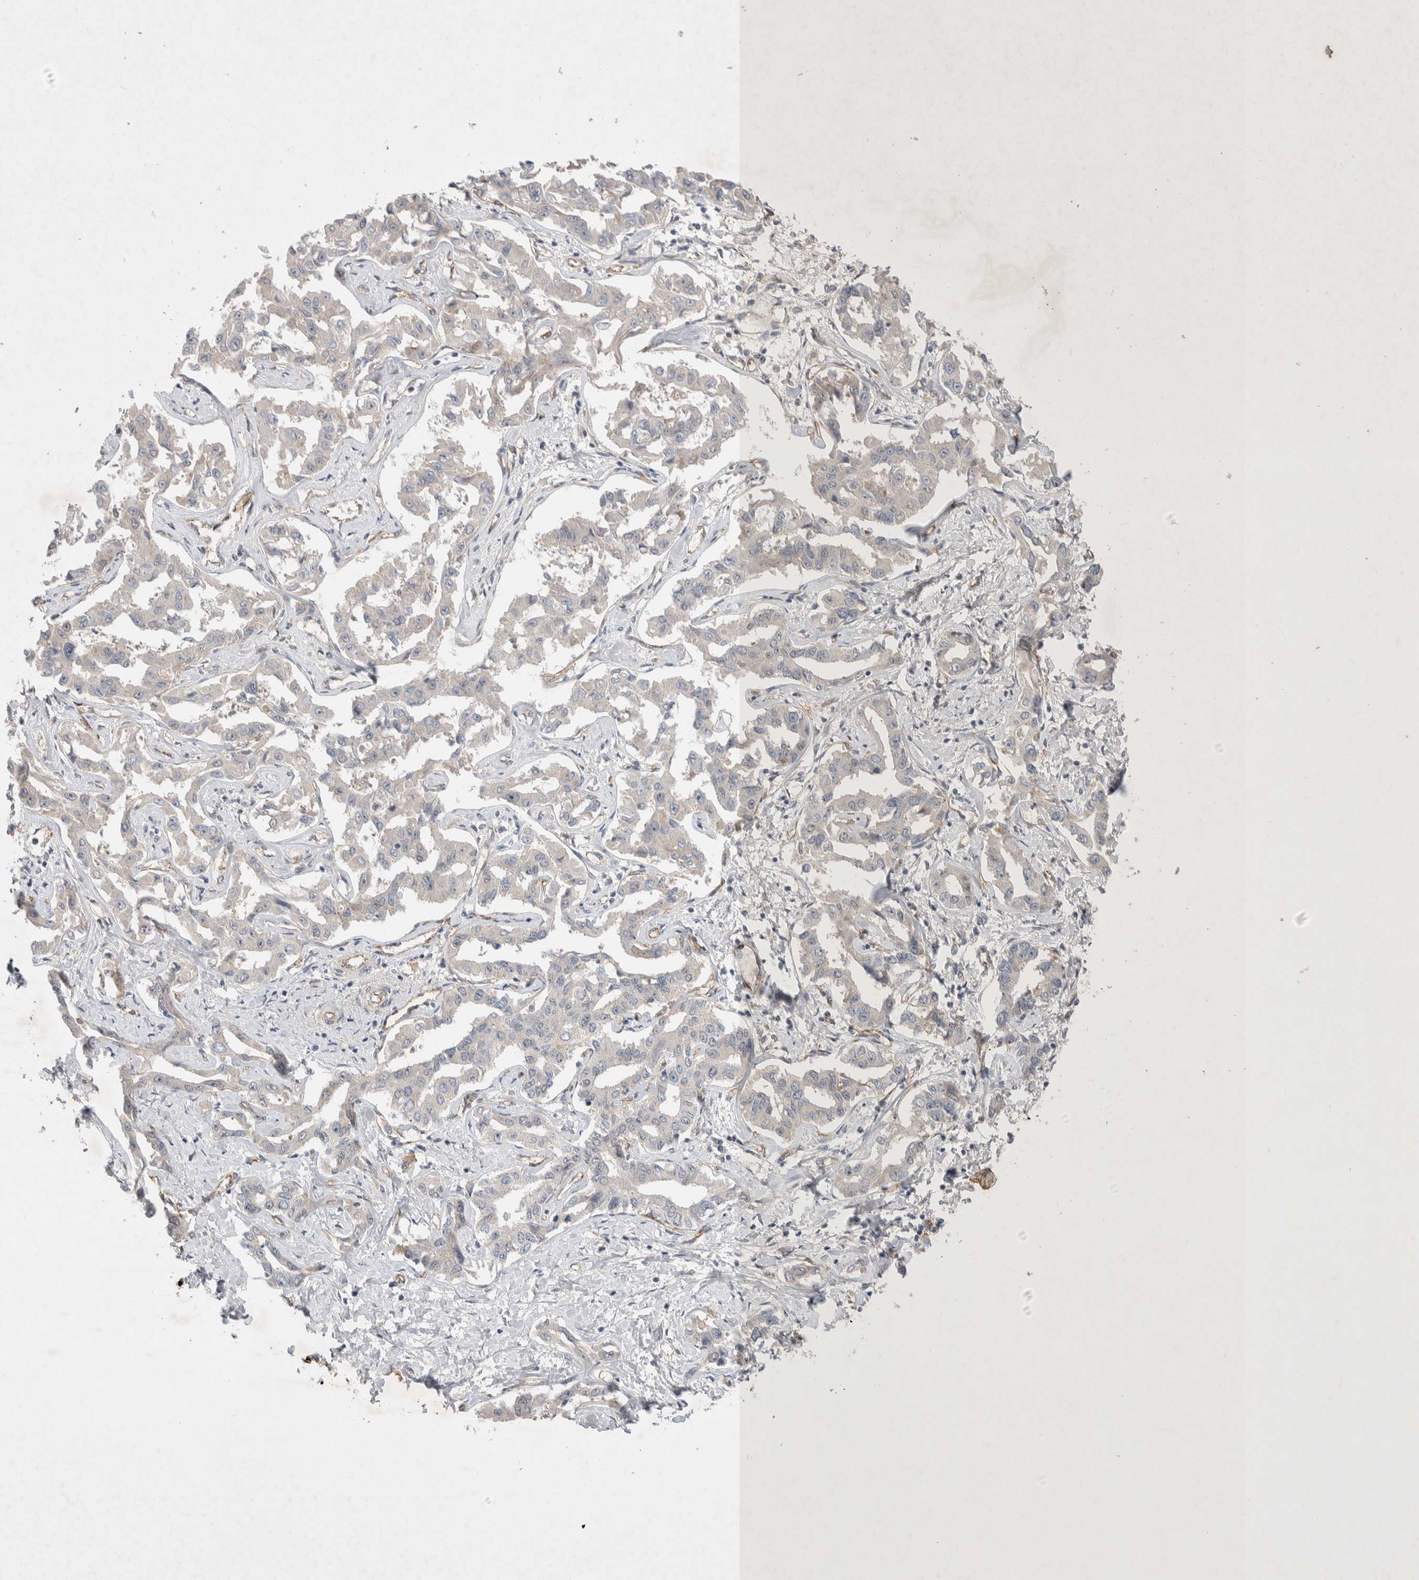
{"staining": {"intensity": "negative", "quantity": "none", "location": "none"}, "tissue": "liver cancer", "cell_type": "Tumor cells", "image_type": "cancer", "snomed": [{"axis": "morphology", "description": "Cholangiocarcinoma"}, {"axis": "topography", "description": "Liver"}], "caption": "Cholangiocarcinoma (liver) was stained to show a protein in brown. There is no significant expression in tumor cells.", "gene": "ZNF704", "patient": {"sex": "male", "age": 59}}